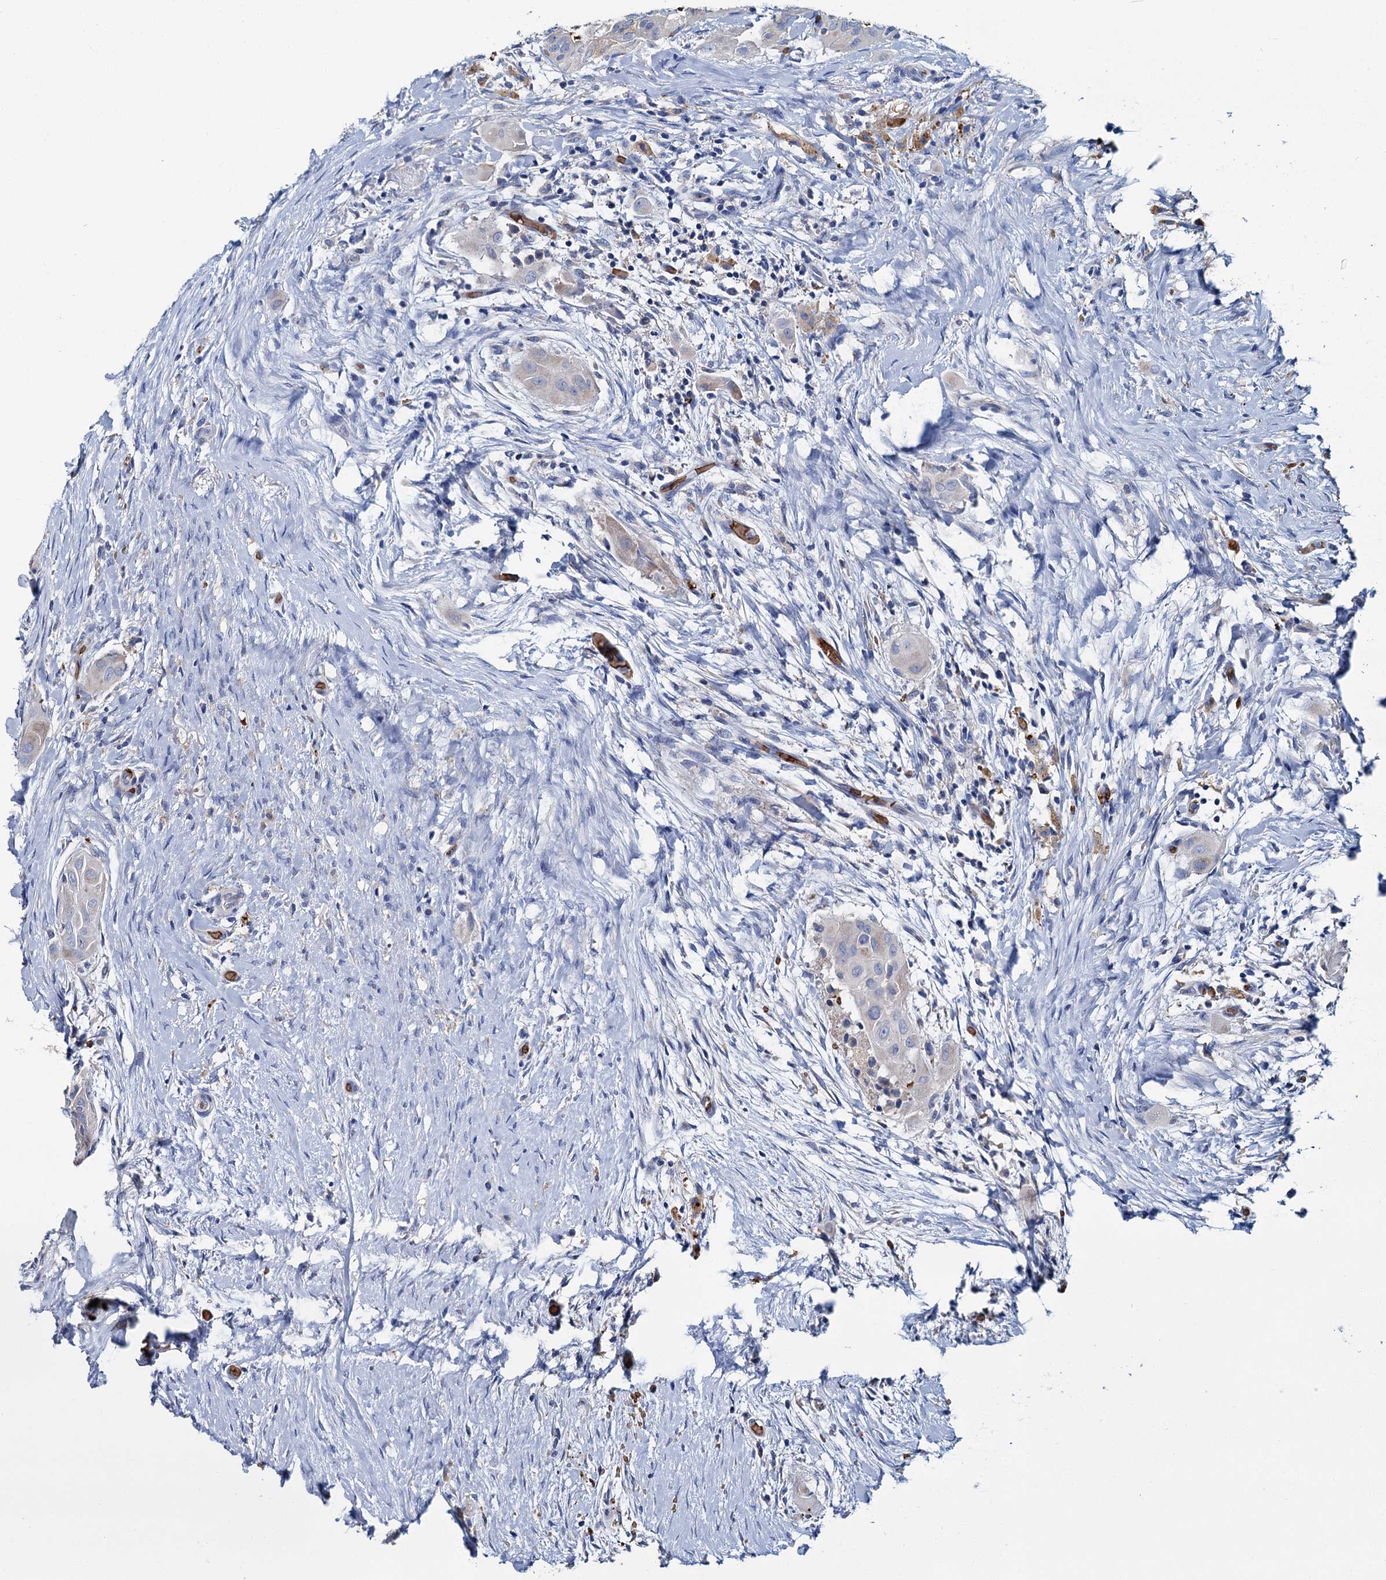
{"staining": {"intensity": "moderate", "quantity": "<25%", "location": "cytoplasmic/membranous"}, "tissue": "thyroid cancer", "cell_type": "Tumor cells", "image_type": "cancer", "snomed": [{"axis": "morphology", "description": "Papillary adenocarcinoma, NOS"}, {"axis": "topography", "description": "Thyroid gland"}], "caption": "Immunohistochemical staining of human papillary adenocarcinoma (thyroid) shows low levels of moderate cytoplasmic/membranous expression in about <25% of tumor cells. (brown staining indicates protein expression, while blue staining denotes nuclei).", "gene": "ATG2A", "patient": {"sex": "female", "age": 59}}